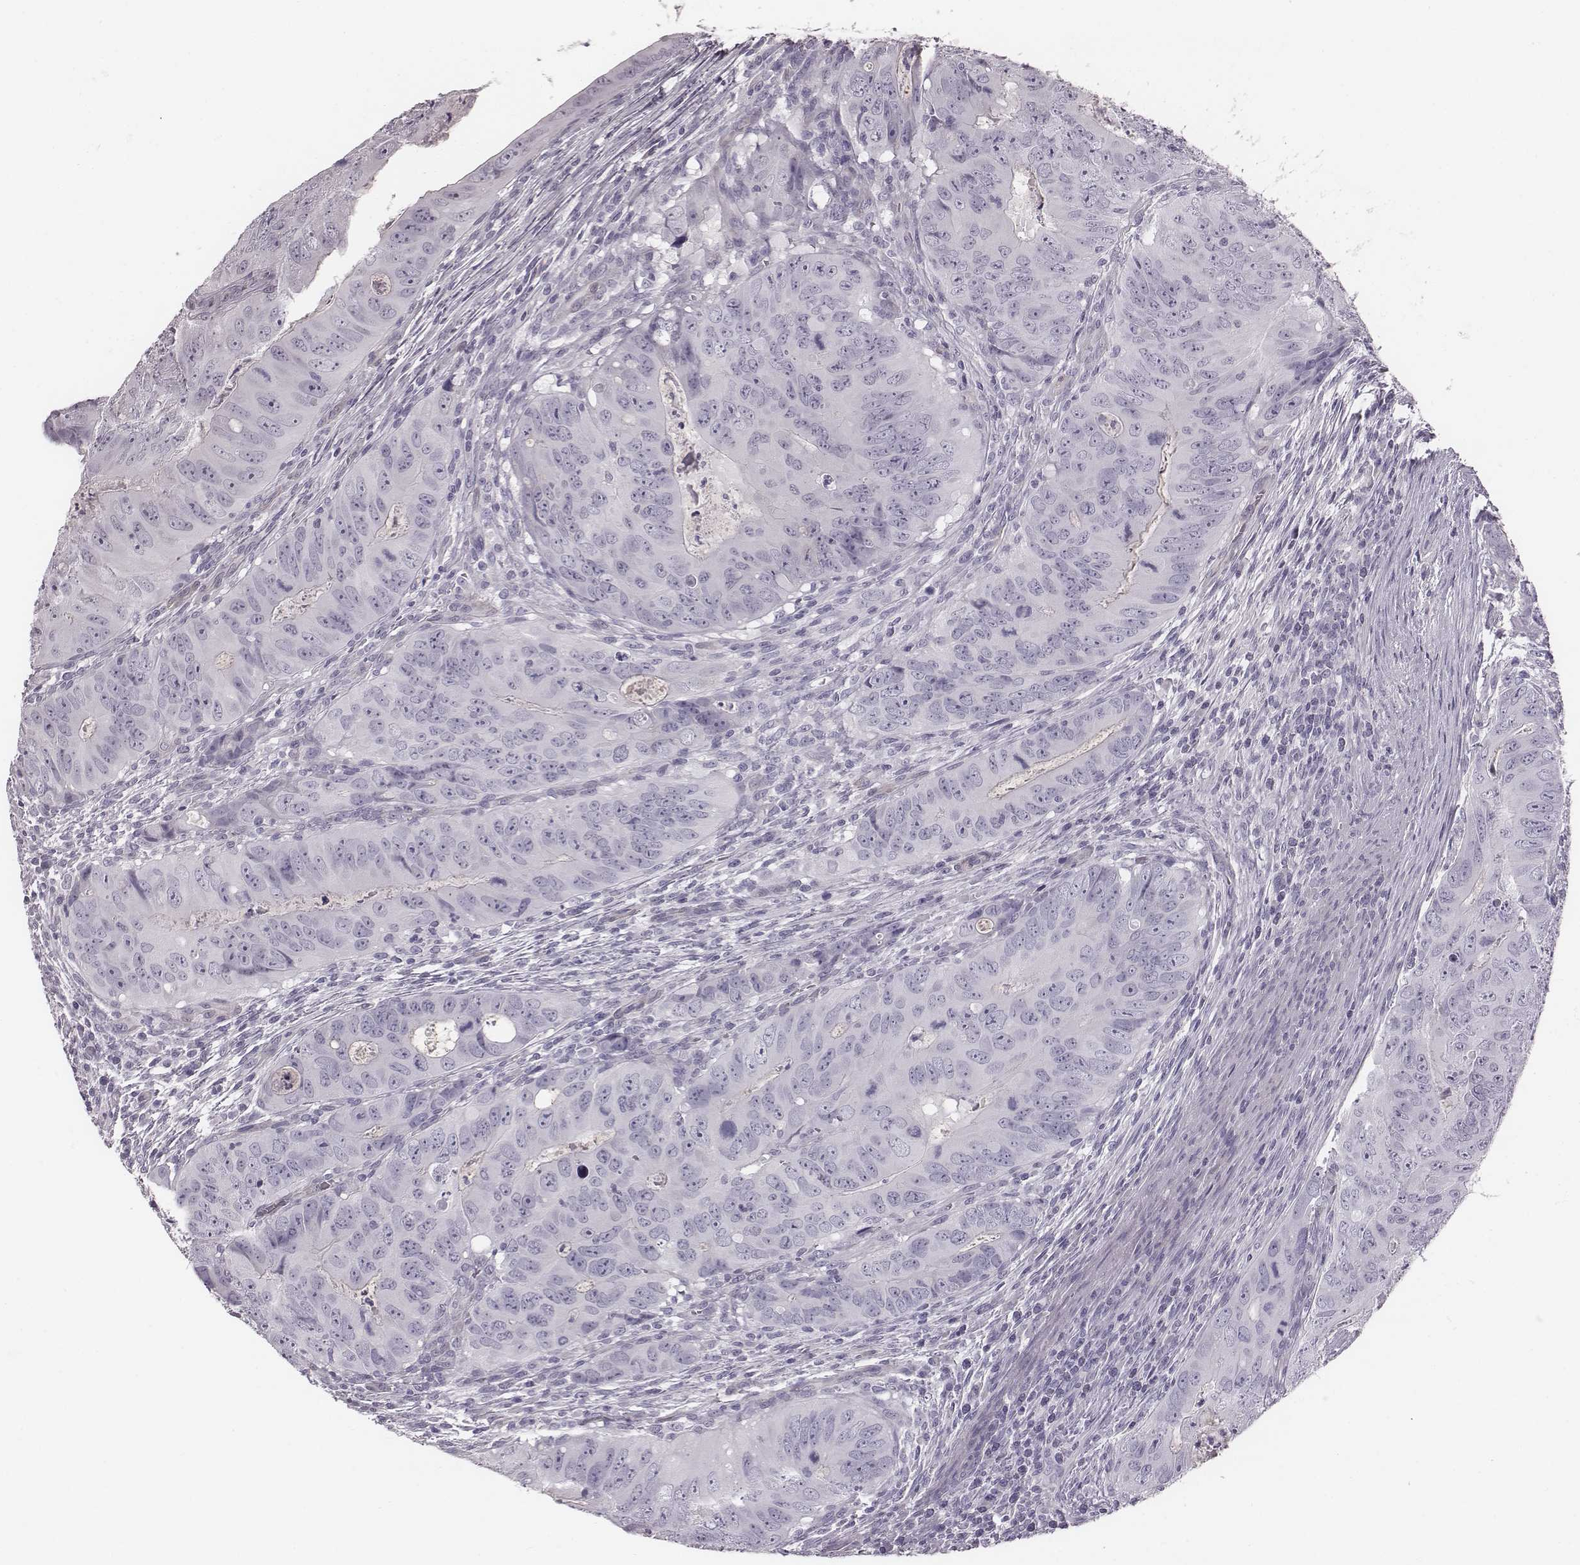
{"staining": {"intensity": "negative", "quantity": "none", "location": "none"}, "tissue": "colorectal cancer", "cell_type": "Tumor cells", "image_type": "cancer", "snomed": [{"axis": "morphology", "description": "Adenocarcinoma, NOS"}, {"axis": "topography", "description": "Colon"}], "caption": "Image shows no significant protein staining in tumor cells of colorectal cancer (adenocarcinoma).", "gene": "PDE8B", "patient": {"sex": "male", "age": 79}}